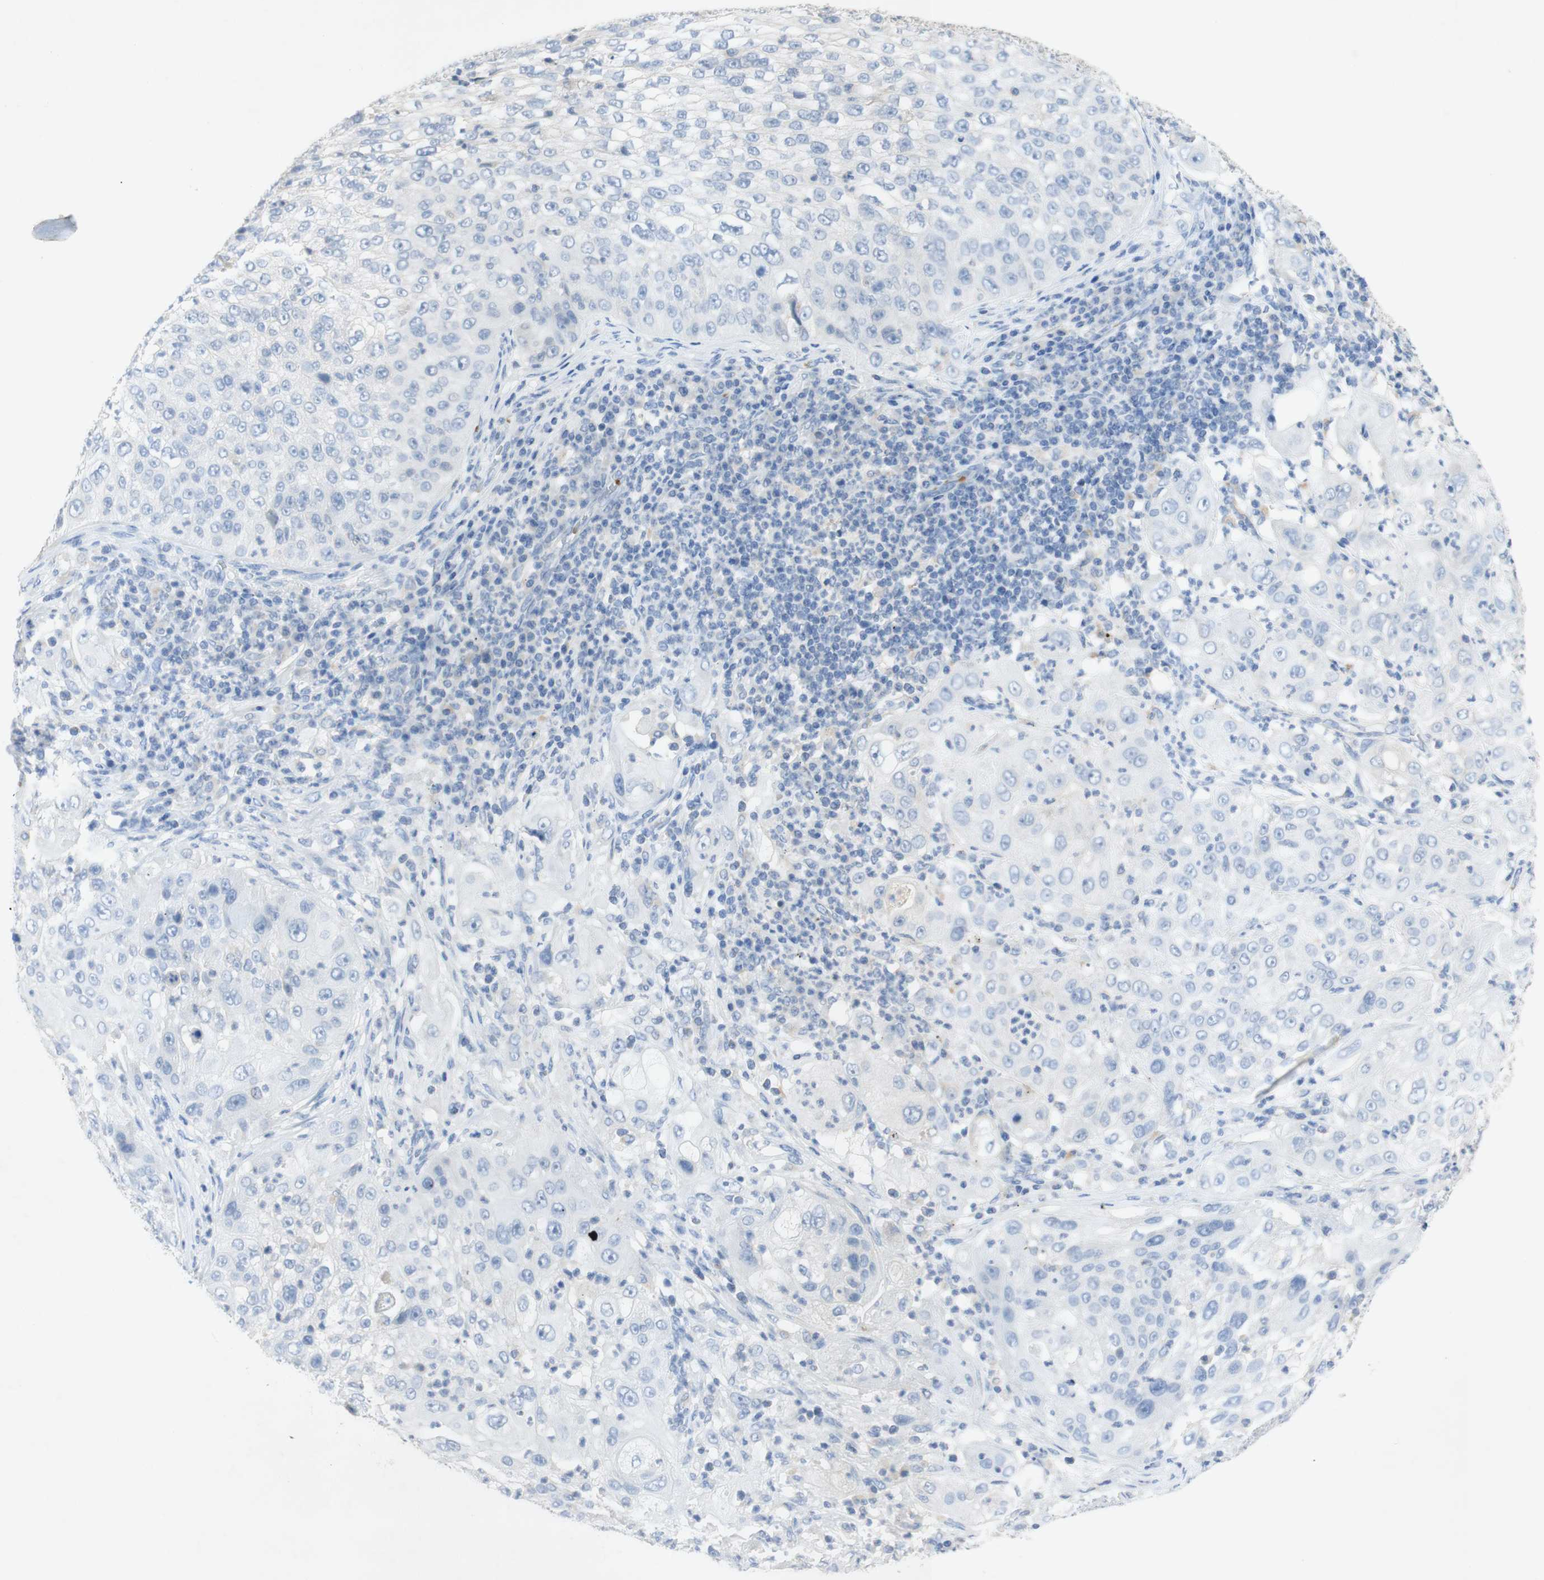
{"staining": {"intensity": "negative", "quantity": "none", "location": "none"}, "tissue": "lung cancer", "cell_type": "Tumor cells", "image_type": "cancer", "snomed": [{"axis": "morphology", "description": "Inflammation, NOS"}, {"axis": "morphology", "description": "Squamous cell carcinoma, NOS"}, {"axis": "topography", "description": "Lymph node"}, {"axis": "topography", "description": "Soft tissue"}, {"axis": "topography", "description": "Lung"}], "caption": "An image of squamous cell carcinoma (lung) stained for a protein shows no brown staining in tumor cells.", "gene": "EPO", "patient": {"sex": "male", "age": 66}}